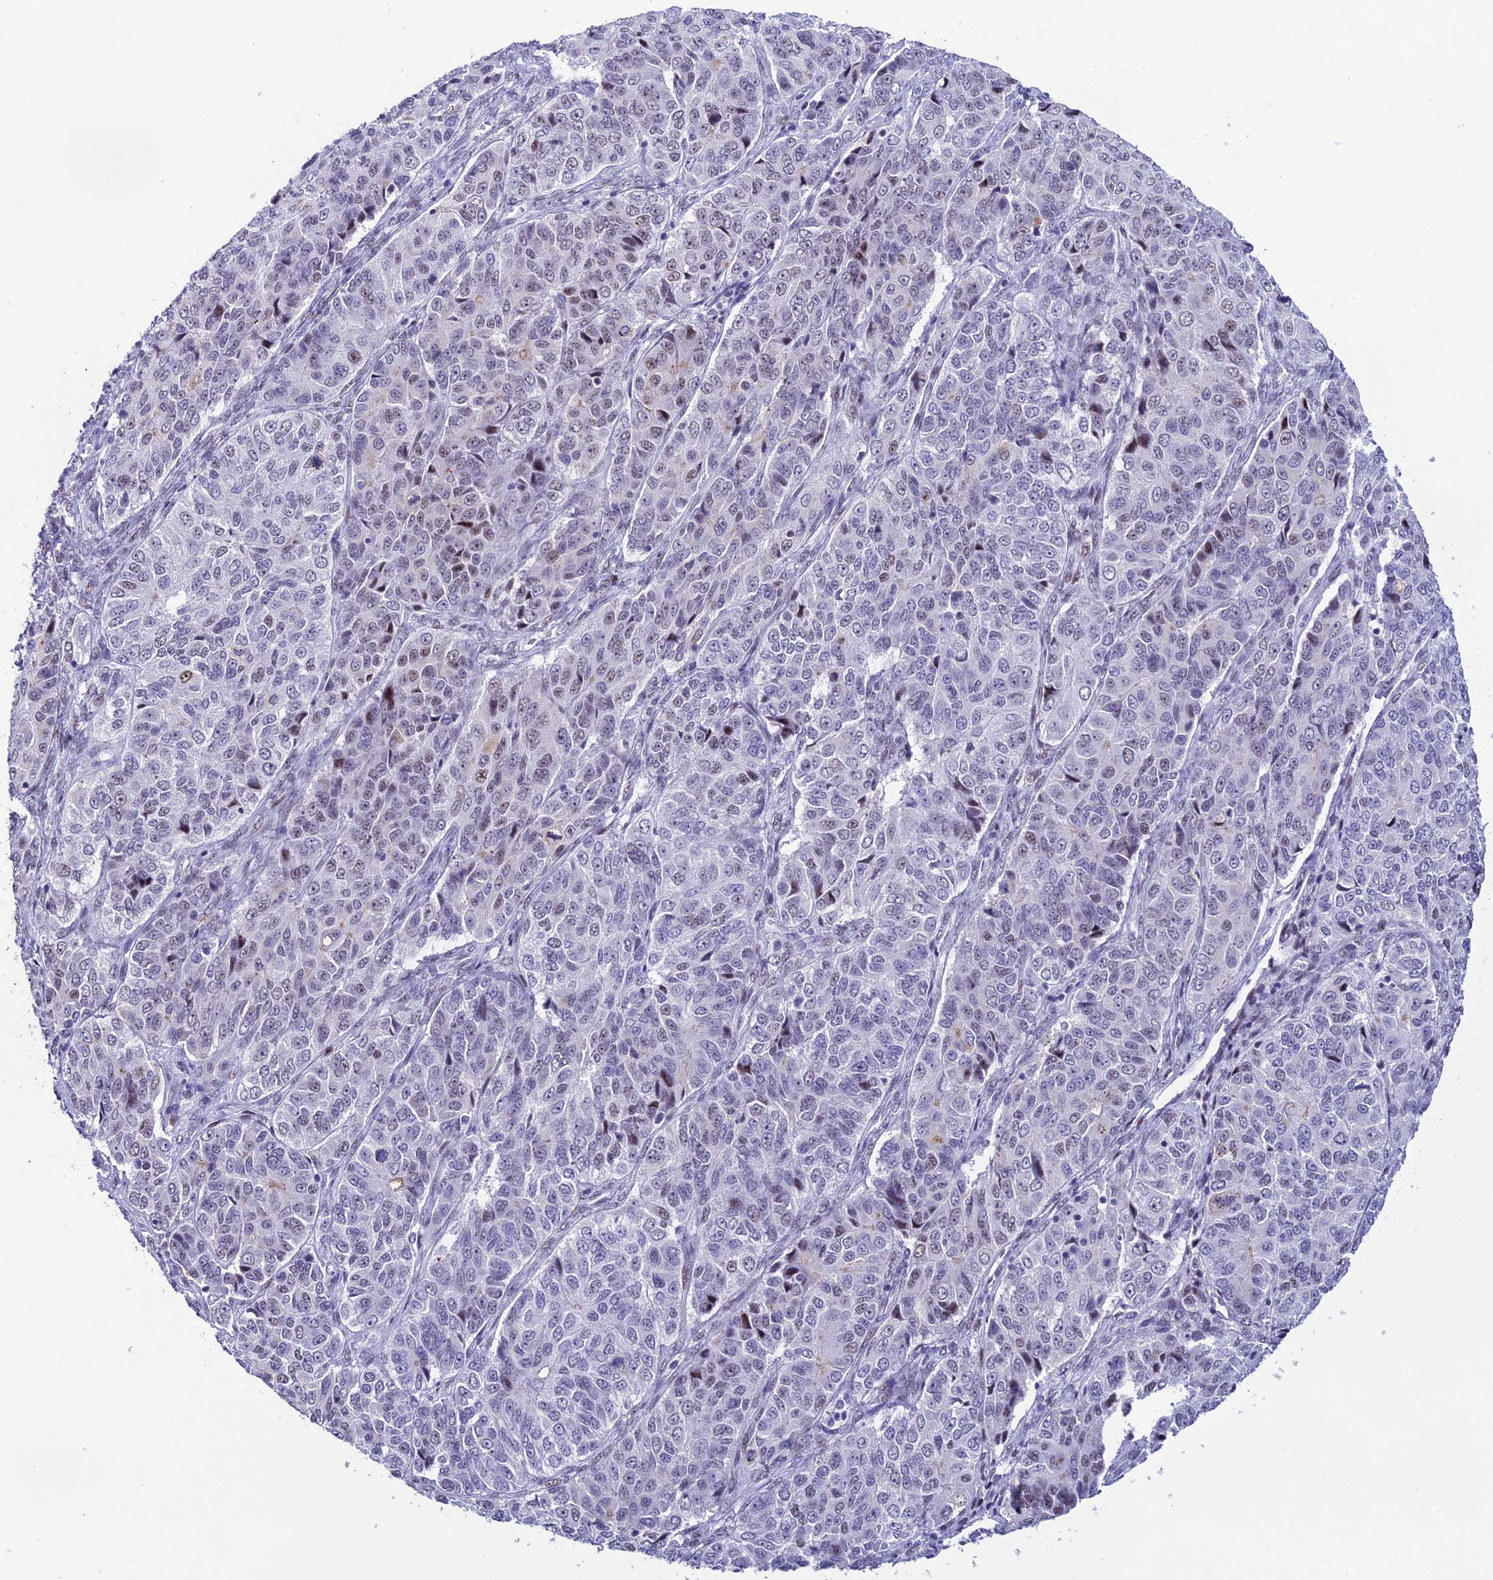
{"staining": {"intensity": "weak", "quantity": "<25%", "location": "nuclear"}, "tissue": "ovarian cancer", "cell_type": "Tumor cells", "image_type": "cancer", "snomed": [{"axis": "morphology", "description": "Carcinoma, endometroid"}, {"axis": "topography", "description": "Ovary"}], "caption": "Immunohistochemistry micrograph of human ovarian endometroid carcinoma stained for a protein (brown), which displays no staining in tumor cells.", "gene": "MFSD2B", "patient": {"sex": "female", "age": 51}}